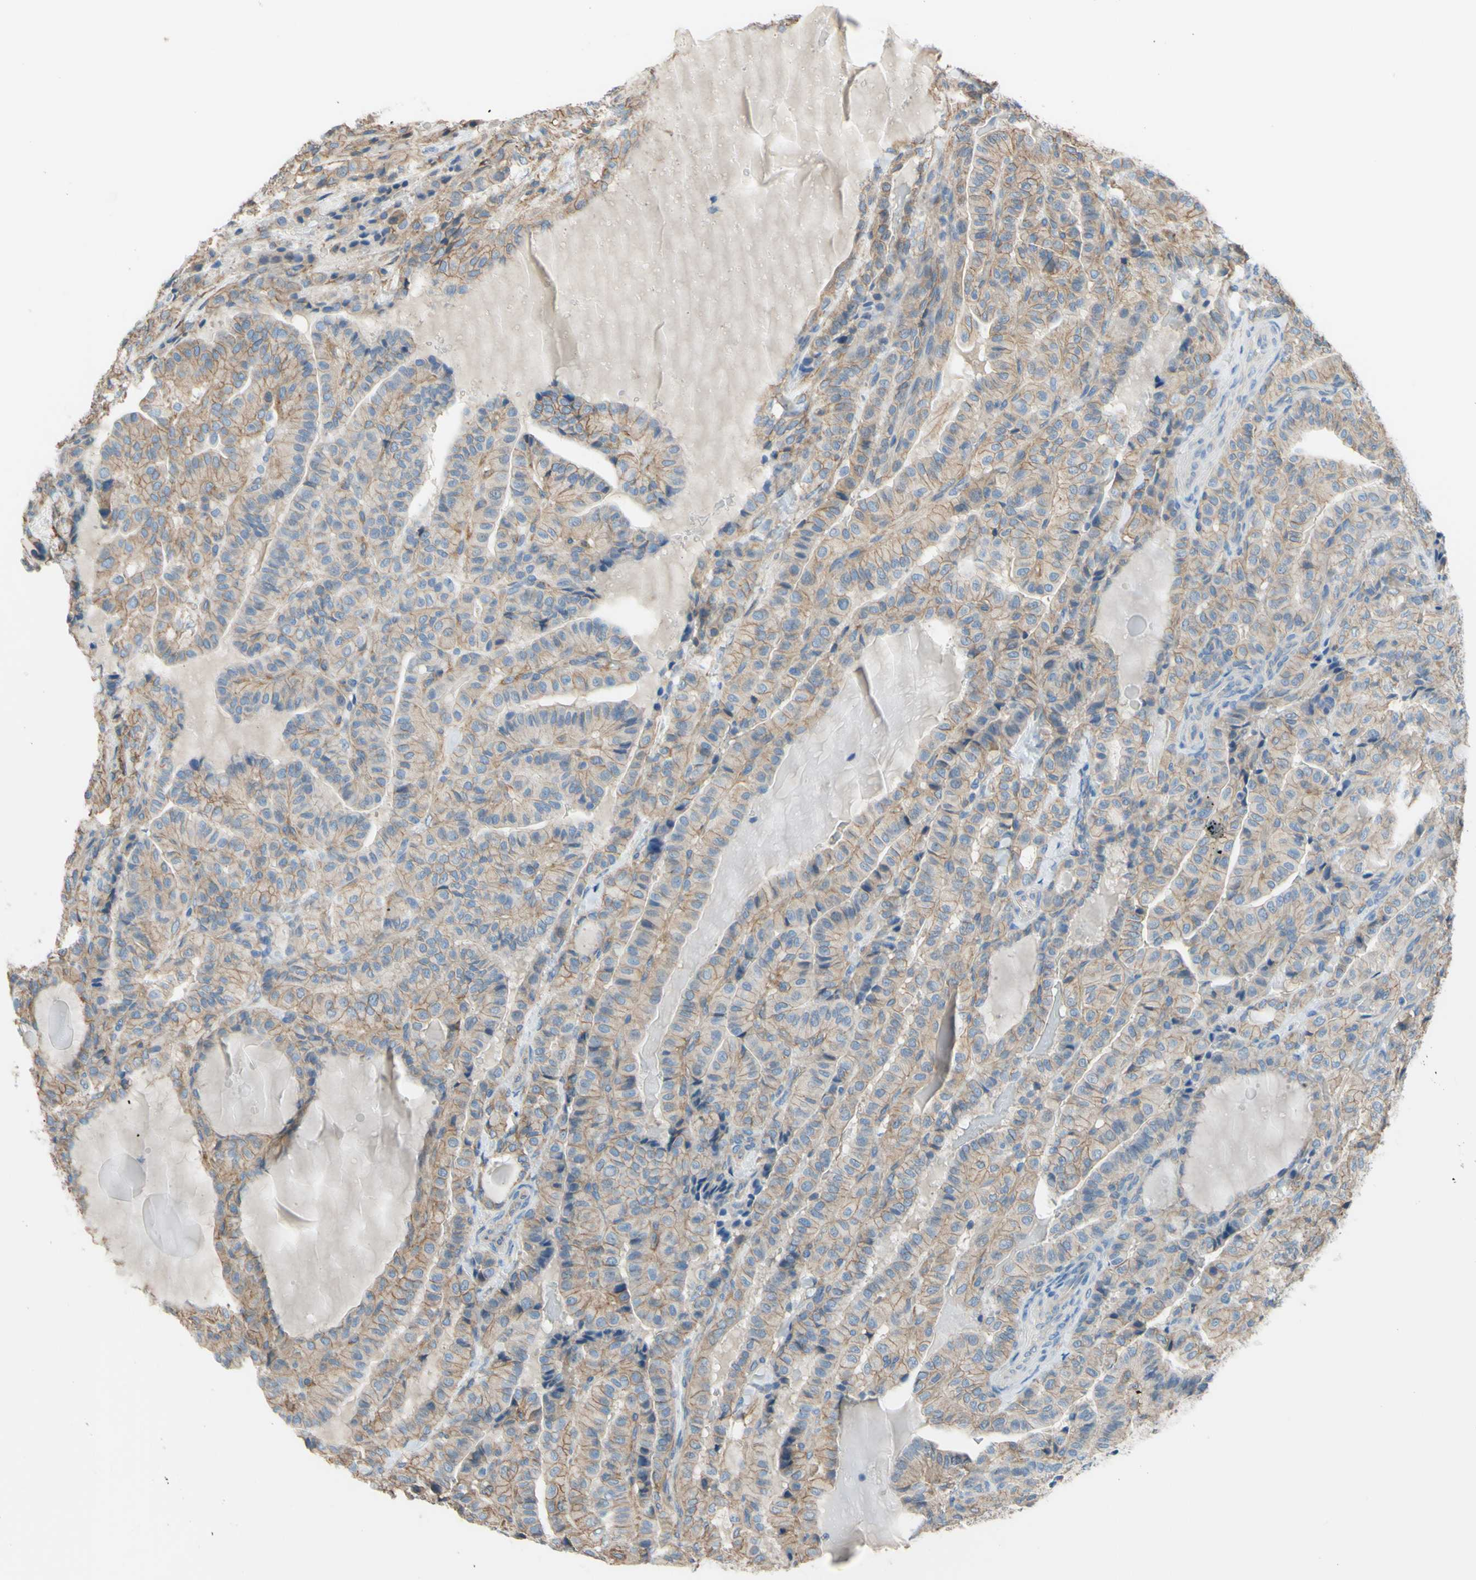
{"staining": {"intensity": "weak", "quantity": ">75%", "location": "cytoplasmic/membranous"}, "tissue": "thyroid cancer", "cell_type": "Tumor cells", "image_type": "cancer", "snomed": [{"axis": "morphology", "description": "Papillary adenocarcinoma, NOS"}, {"axis": "topography", "description": "Thyroid gland"}], "caption": "Human thyroid cancer (papillary adenocarcinoma) stained for a protein (brown) shows weak cytoplasmic/membranous positive expression in about >75% of tumor cells.", "gene": "ADD1", "patient": {"sex": "male", "age": 77}}